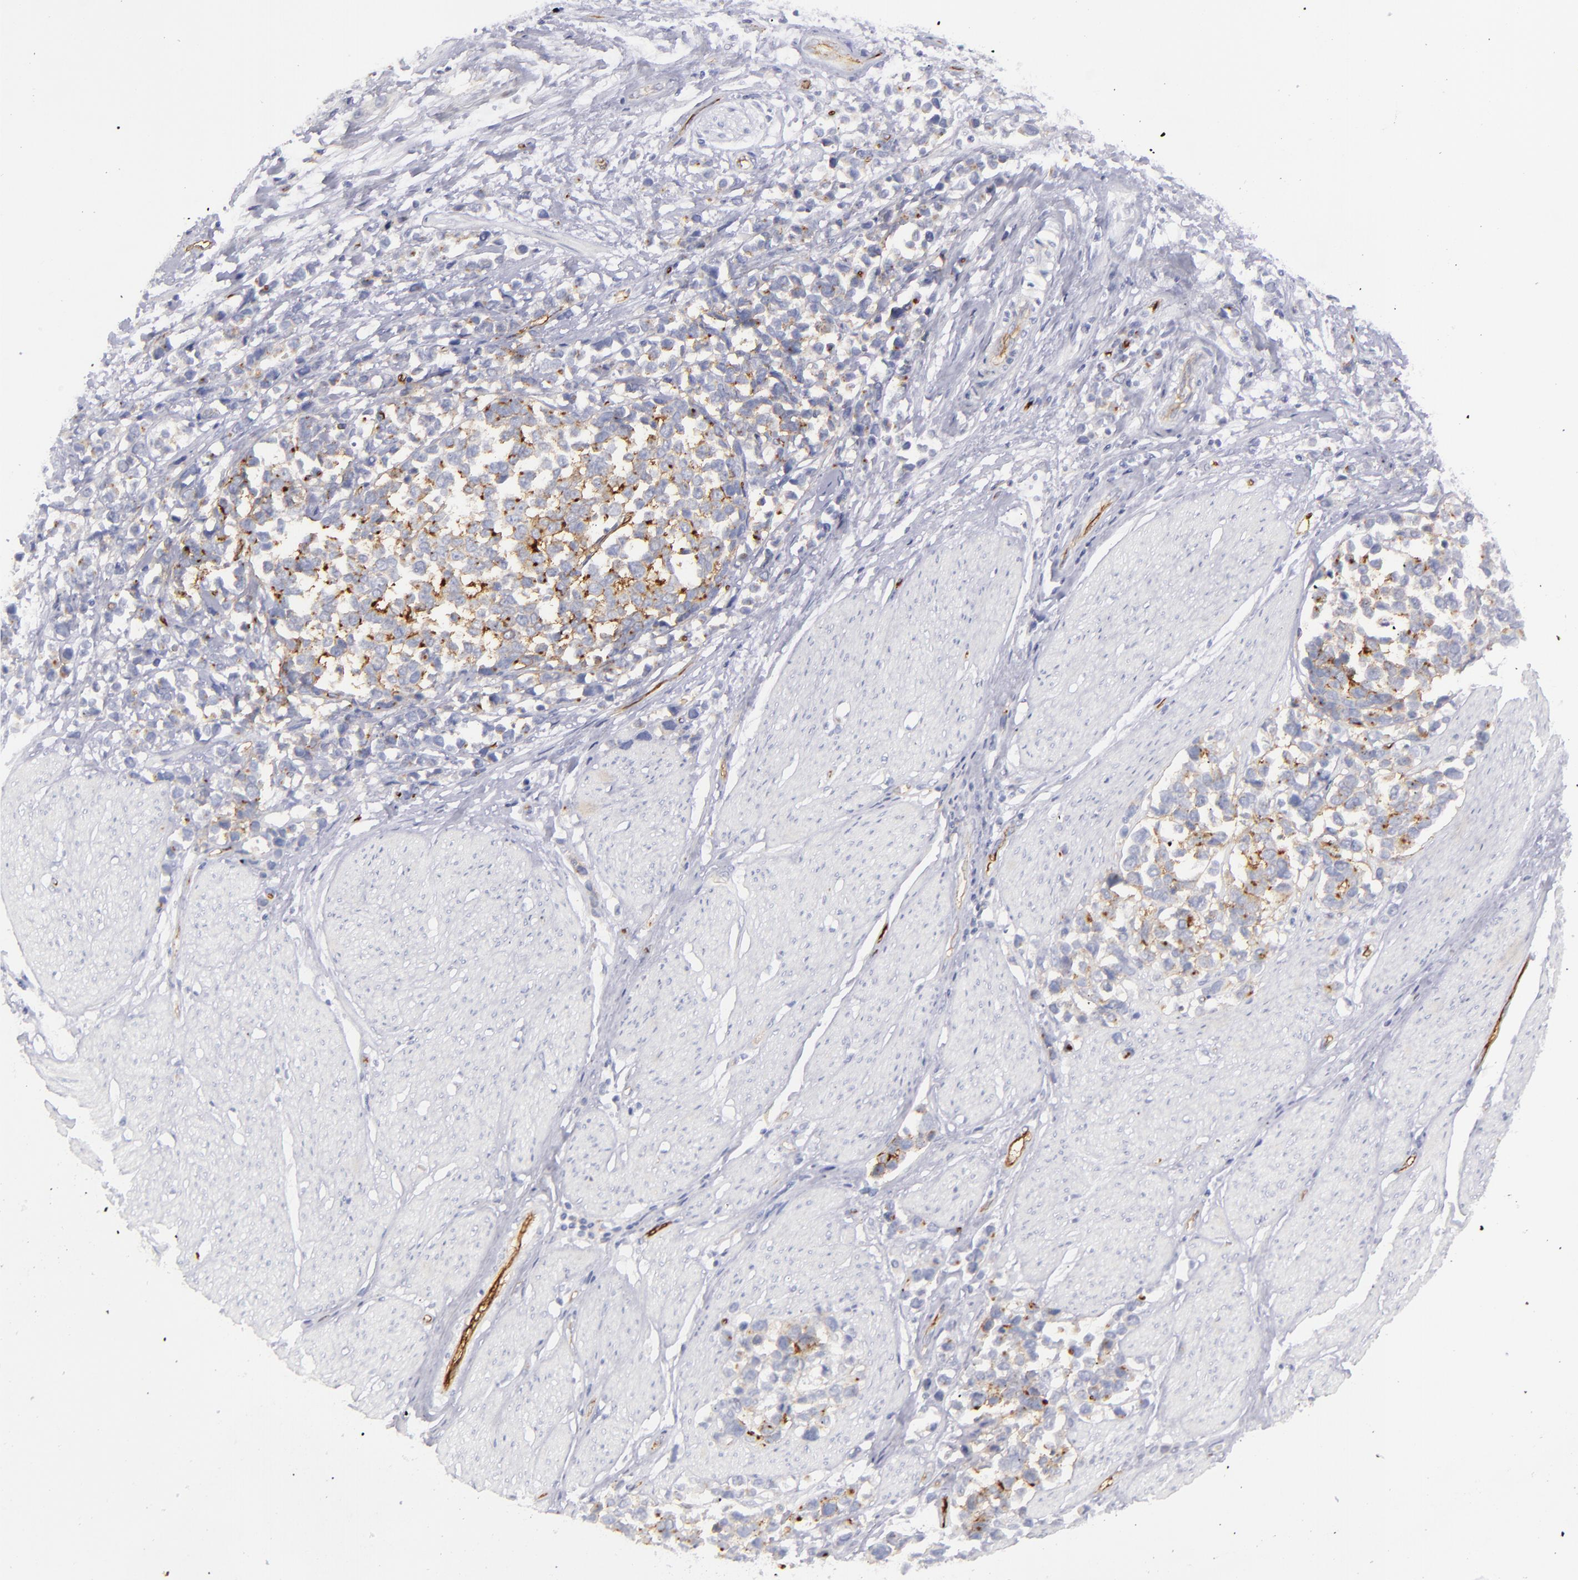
{"staining": {"intensity": "strong", "quantity": "25%-75%", "location": "cytoplasmic/membranous"}, "tissue": "stomach cancer", "cell_type": "Tumor cells", "image_type": "cancer", "snomed": [{"axis": "morphology", "description": "Adenocarcinoma, NOS"}, {"axis": "topography", "description": "Stomach, upper"}], "caption": "A micrograph of stomach cancer (adenocarcinoma) stained for a protein exhibits strong cytoplasmic/membranous brown staining in tumor cells.", "gene": "ACE", "patient": {"sex": "male", "age": 71}}